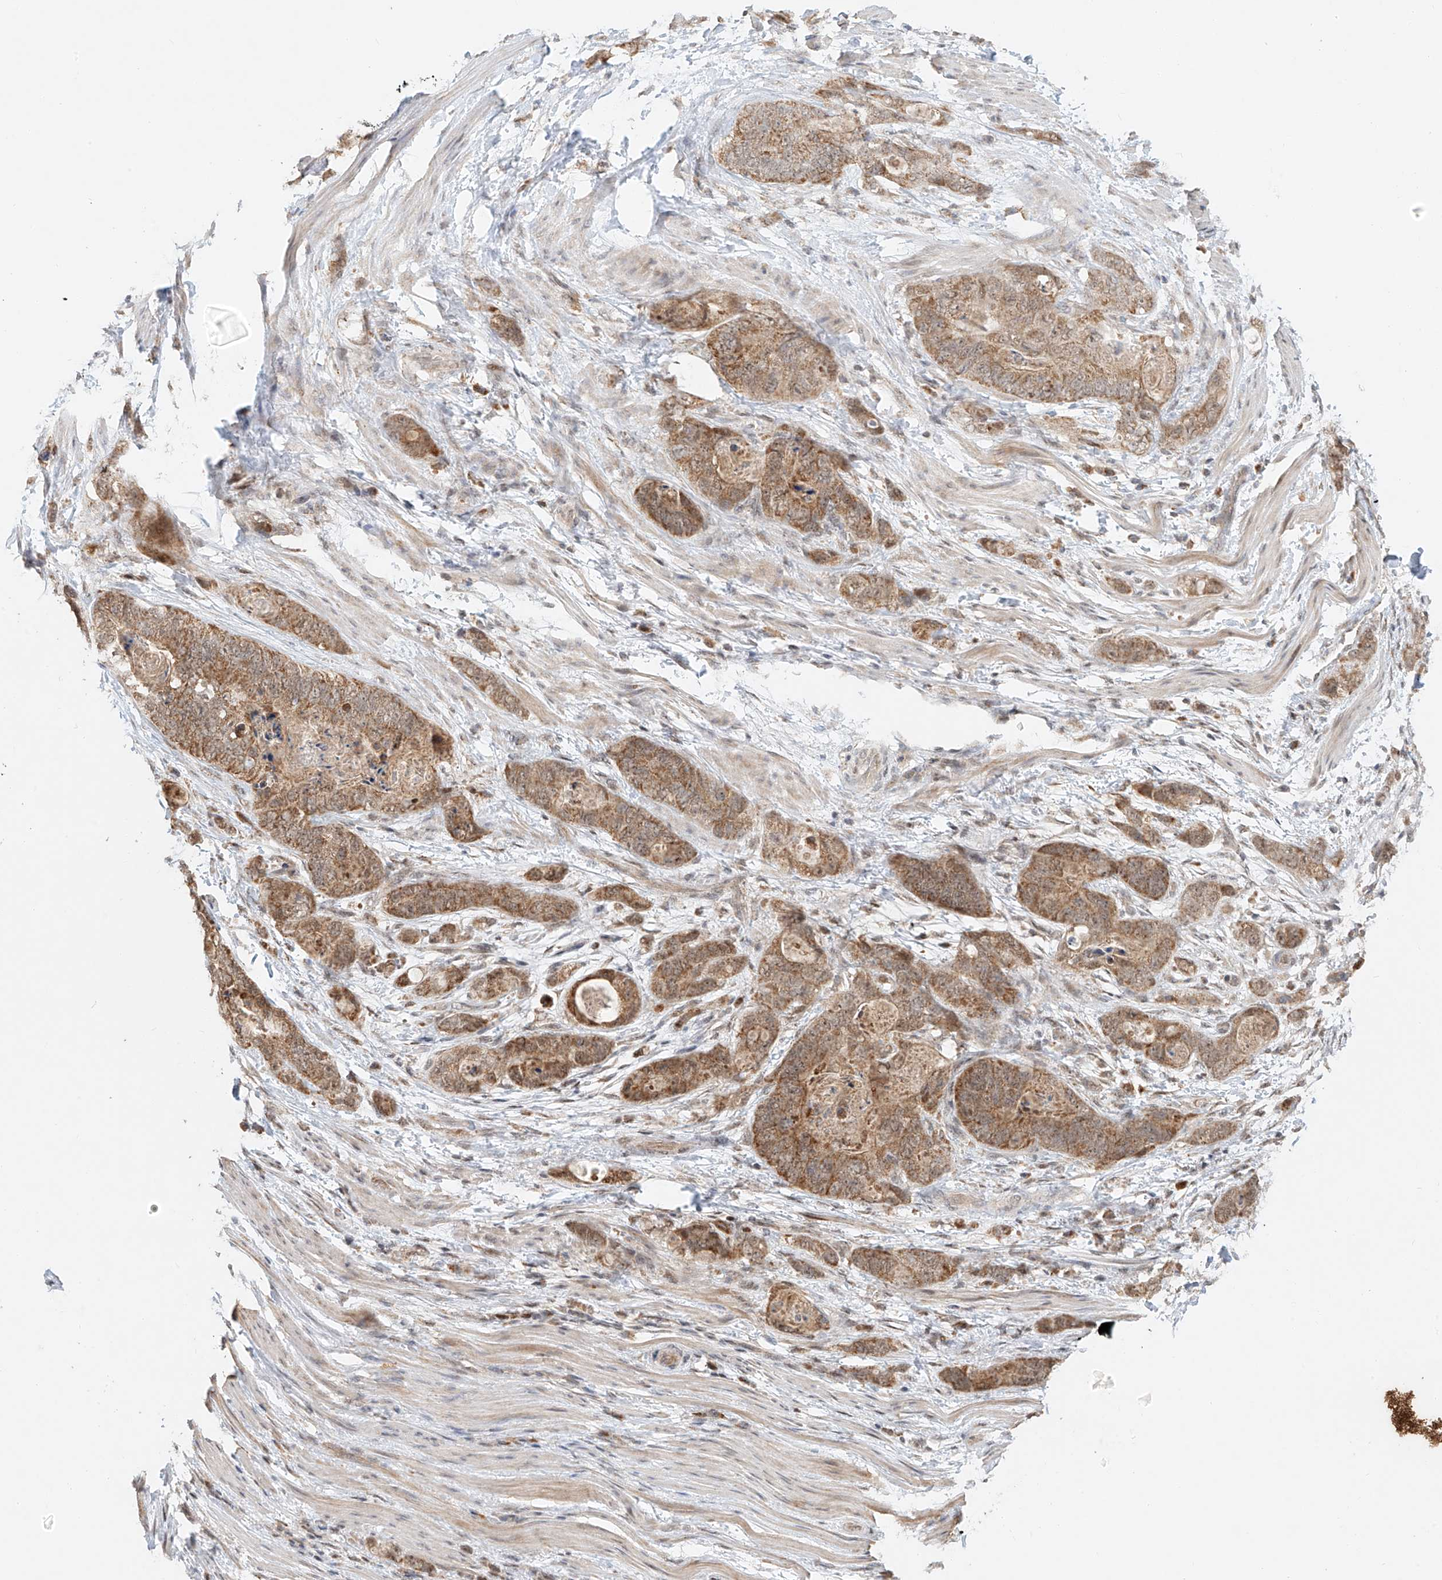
{"staining": {"intensity": "moderate", "quantity": ">75%", "location": "cytoplasmic/membranous"}, "tissue": "stomach cancer", "cell_type": "Tumor cells", "image_type": "cancer", "snomed": [{"axis": "morphology", "description": "Adenocarcinoma, NOS"}, {"axis": "topography", "description": "Stomach"}], "caption": "Stomach adenocarcinoma was stained to show a protein in brown. There is medium levels of moderate cytoplasmic/membranous staining in approximately >75% of tumor cells. (DAB (3,3'-diaminobenzidine) IHC, brown staining for protein, blue staining for nuclei).", "gene": "SYTL3", "patient": {"sex": "female", "age": 89}}